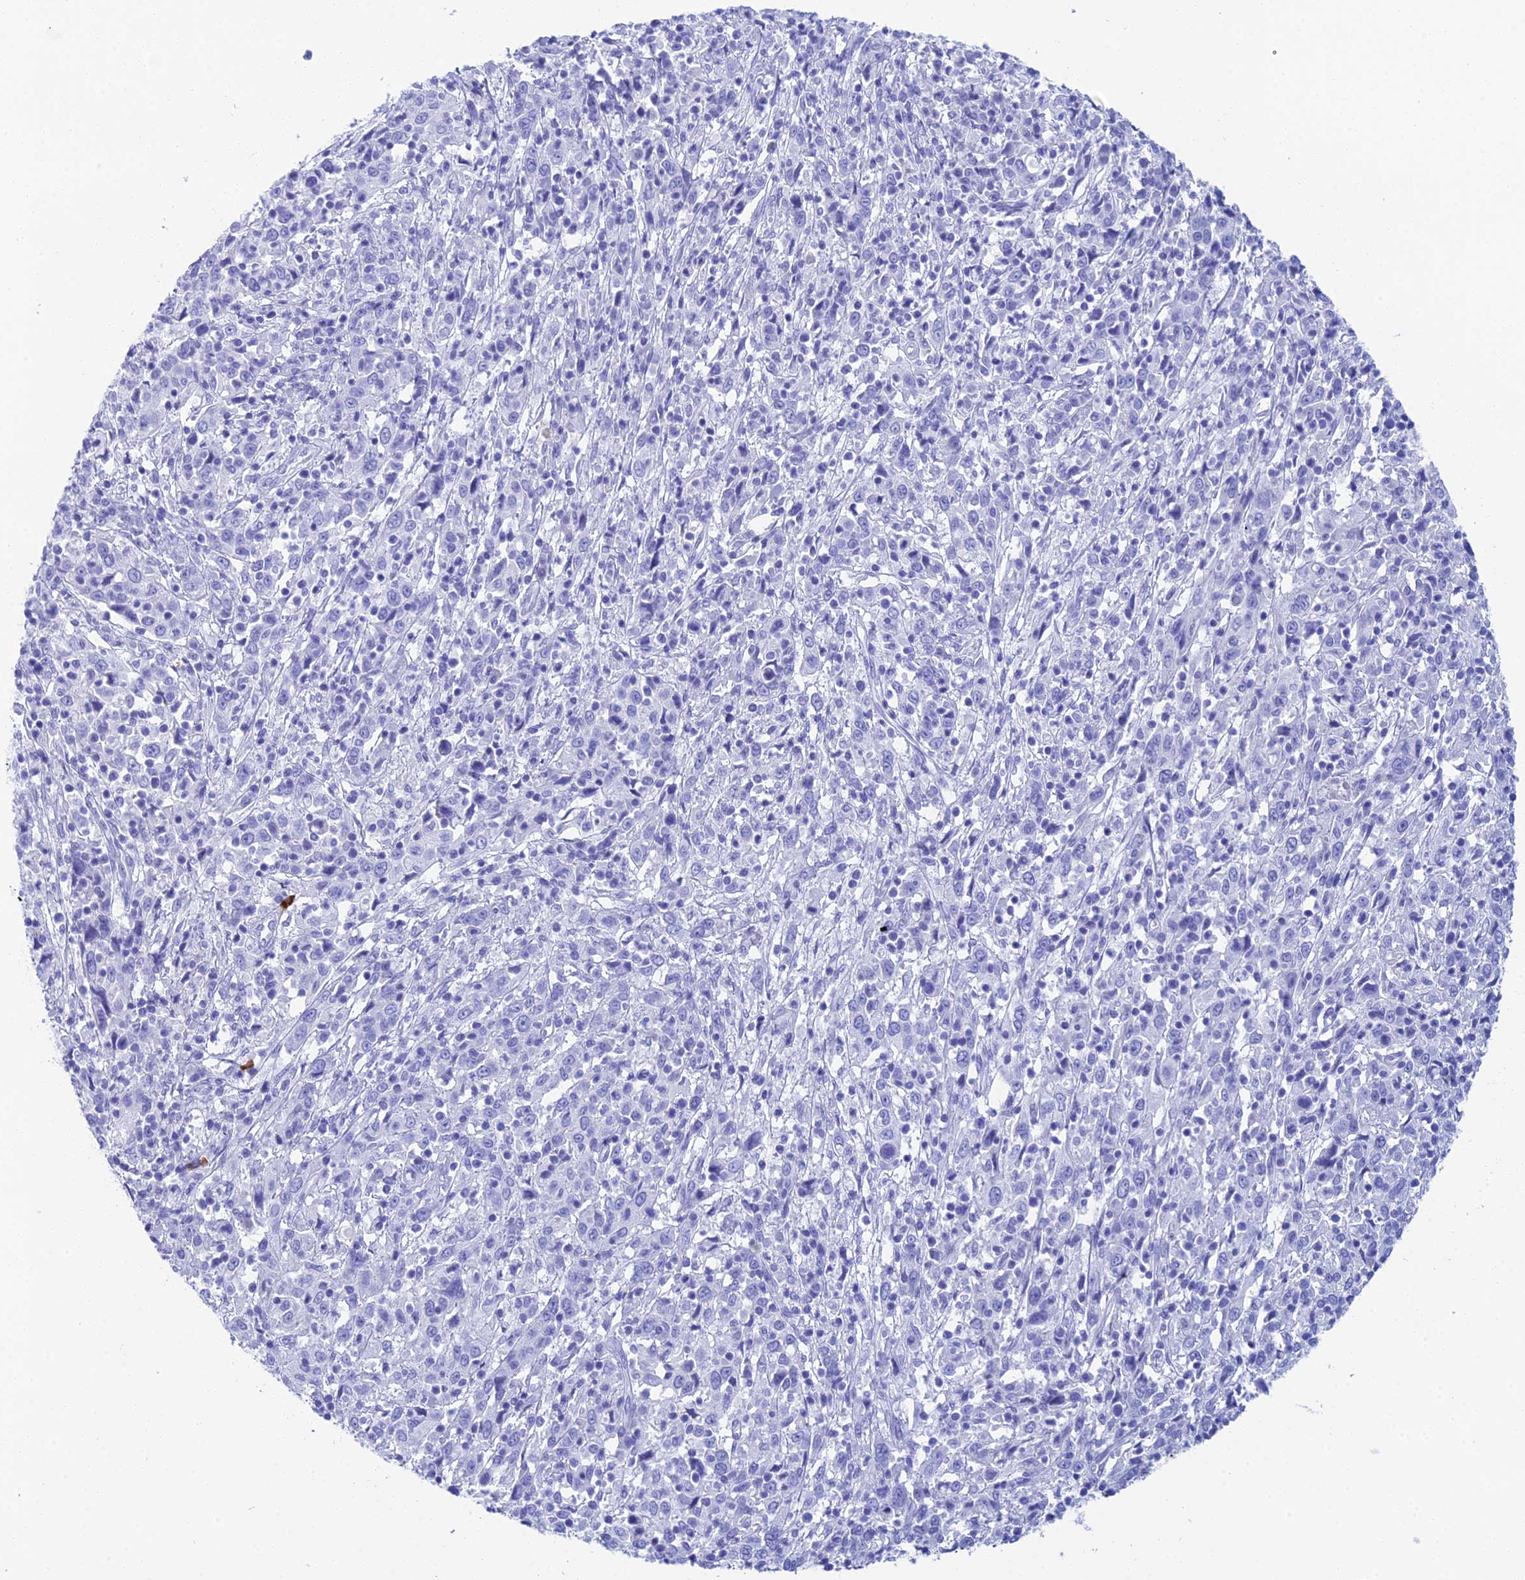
{"staining": {"intensity": "negative", "quantity": "none", "location": "none"}, "tissue": "cervical cancer", "cell_type": "Tumor cells", "image_type": "cancer", "snomed": [{"axis": "morphology", "description": "Squamous cell carcinoma, NOS"}, {"axis": "topography", "description": "Cervix"}], "caption": "IHC of human squamous cell carcinoma (cervical) shows no staining in tumor cells. (Brightfield microscopy of DAB immunohistochemistry at high magnification).", "gene": "REG1A", "patient": {"sex": "female", "age": 46}}